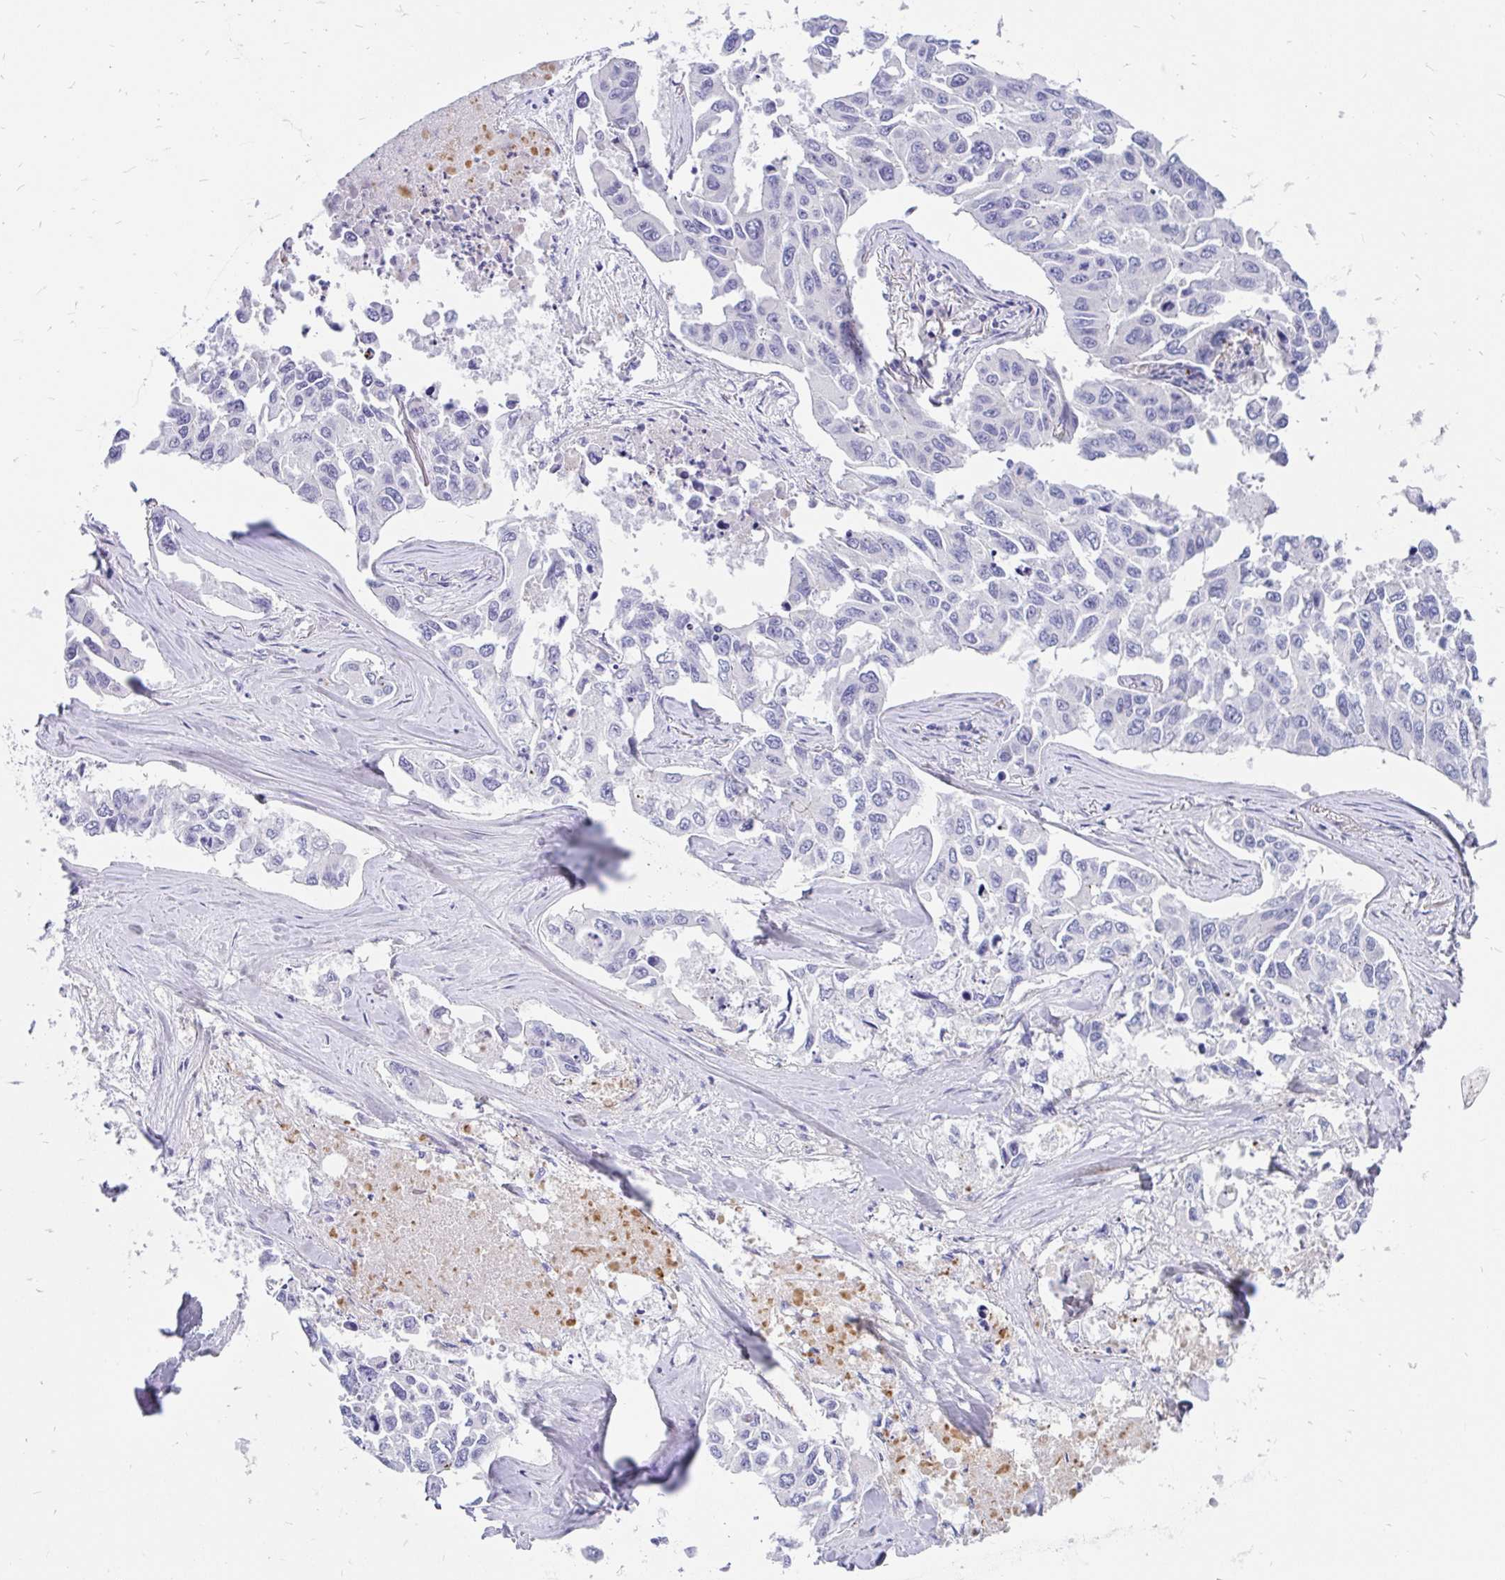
{"staining": {"intensity": "negative", "quantity": "none", "location": "none"}, "tissue": "lung cancer", "cell_type": "Tumor cells", "image_type": "cancer", "snomed": [{"axis": "morphology", "description": "Adenocarcinoma, NOS"}, {"axis": "topography", "description": "Lung"}], "caption": "DAB immunohistochemical staining of human lung adenocarcinoma displays no significant positivity in tumor cells.", "gene": "KIAA2013", "patient": {"sex": "male", "age": 64}}